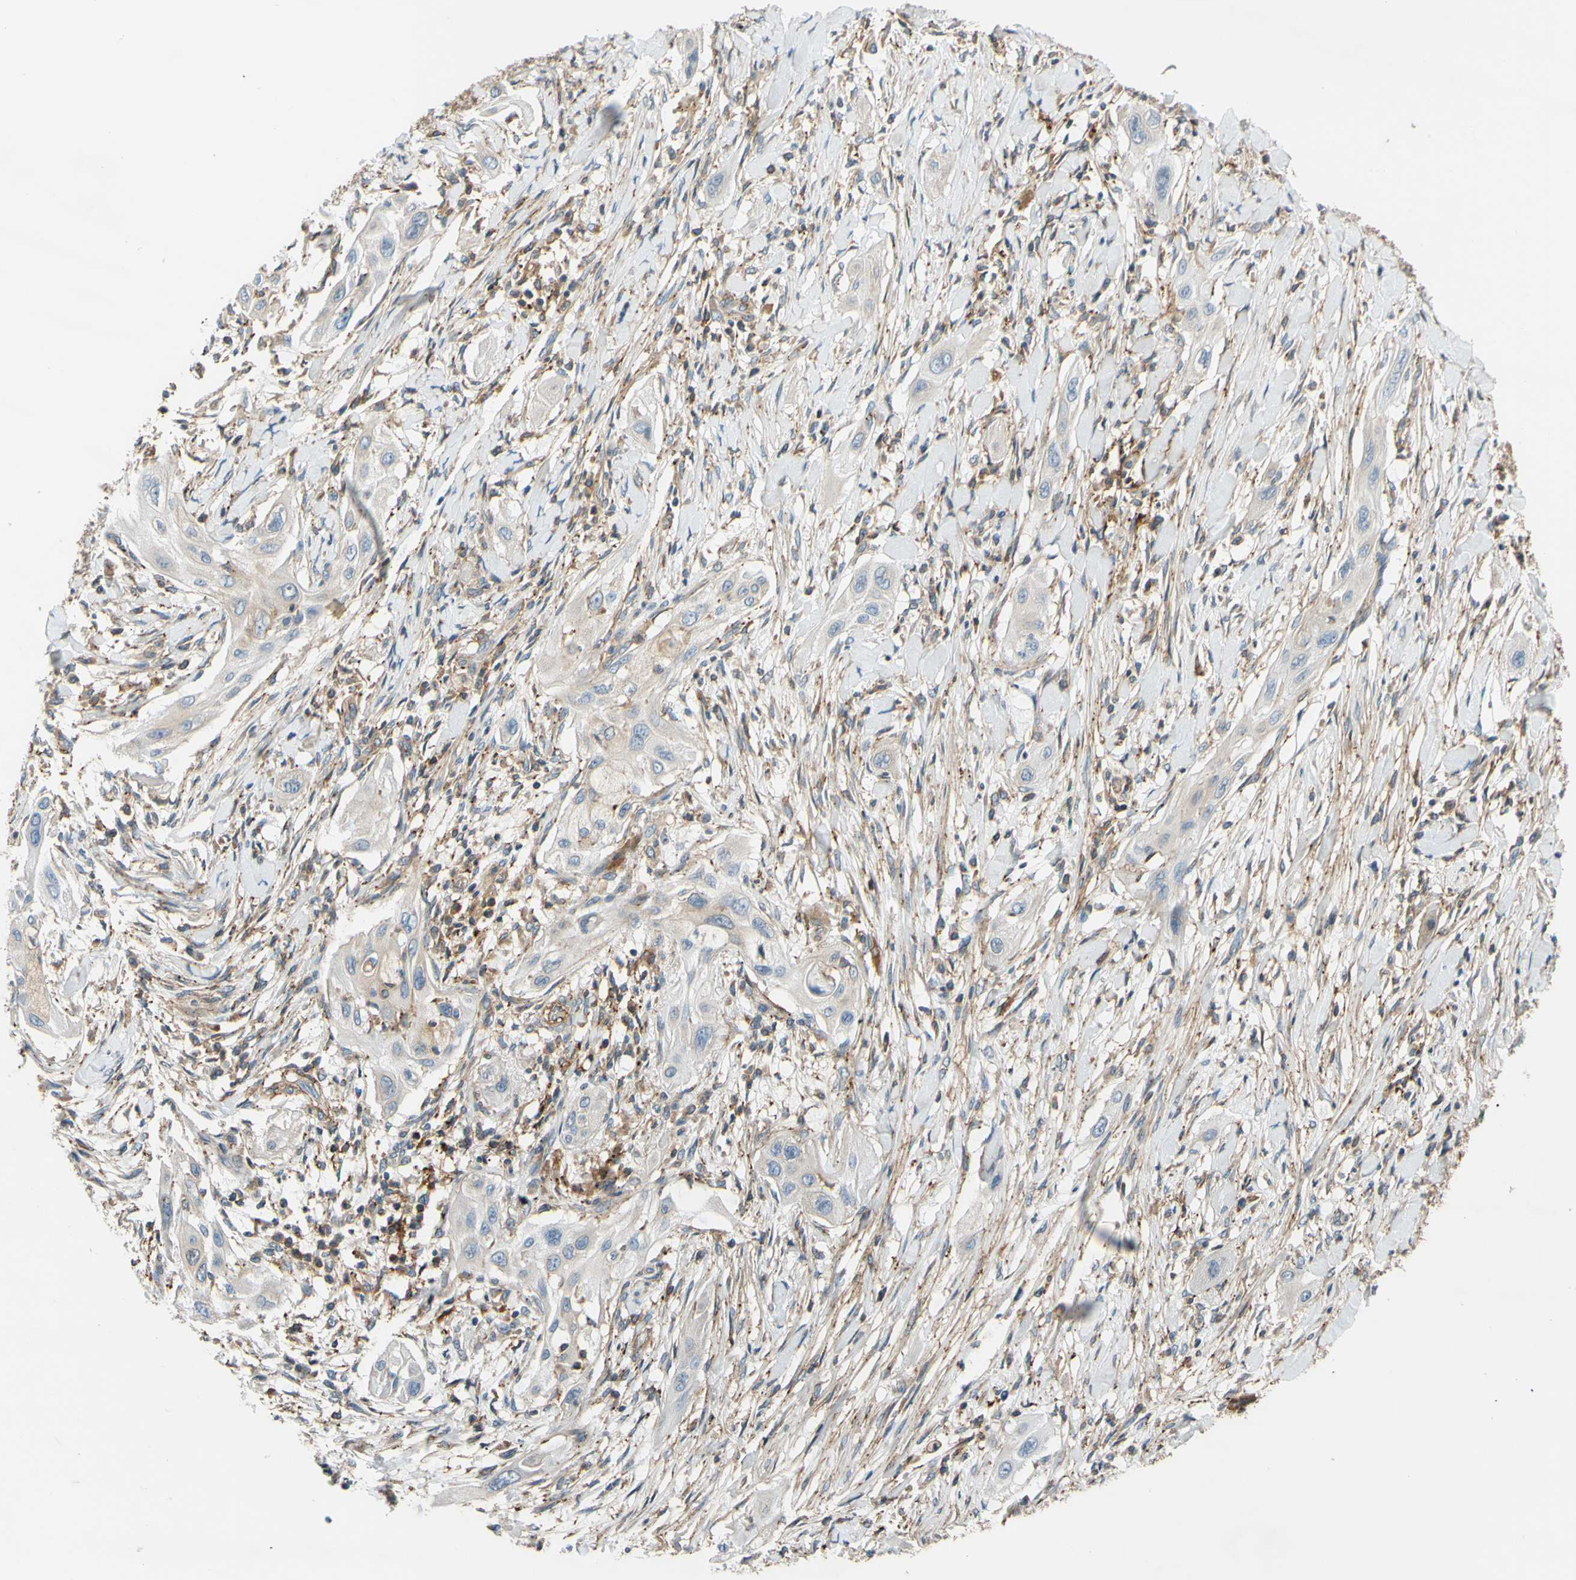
{"staining": {"intensity": "negative", "quantity": "none", "location": "none"}, "tissue": "lung cancer", "cell_type": "Tumor cells", "image_type": "cancer", "snomed": [{"axis": "morphology", "description": "Squamous cell carcinoma, NOS"}, {"axis": "topography", "description": "Lung"}], "caption": "Lung cancer was stained to show a protein in brown. There is no significant expression in tumor cells. Brightfield microscopy of IHC stained with DAB (brown) and hematoxylin (blue), captured at high magnification.", "gene": "POR", "patient": {"sex": "female", "age": 47}}